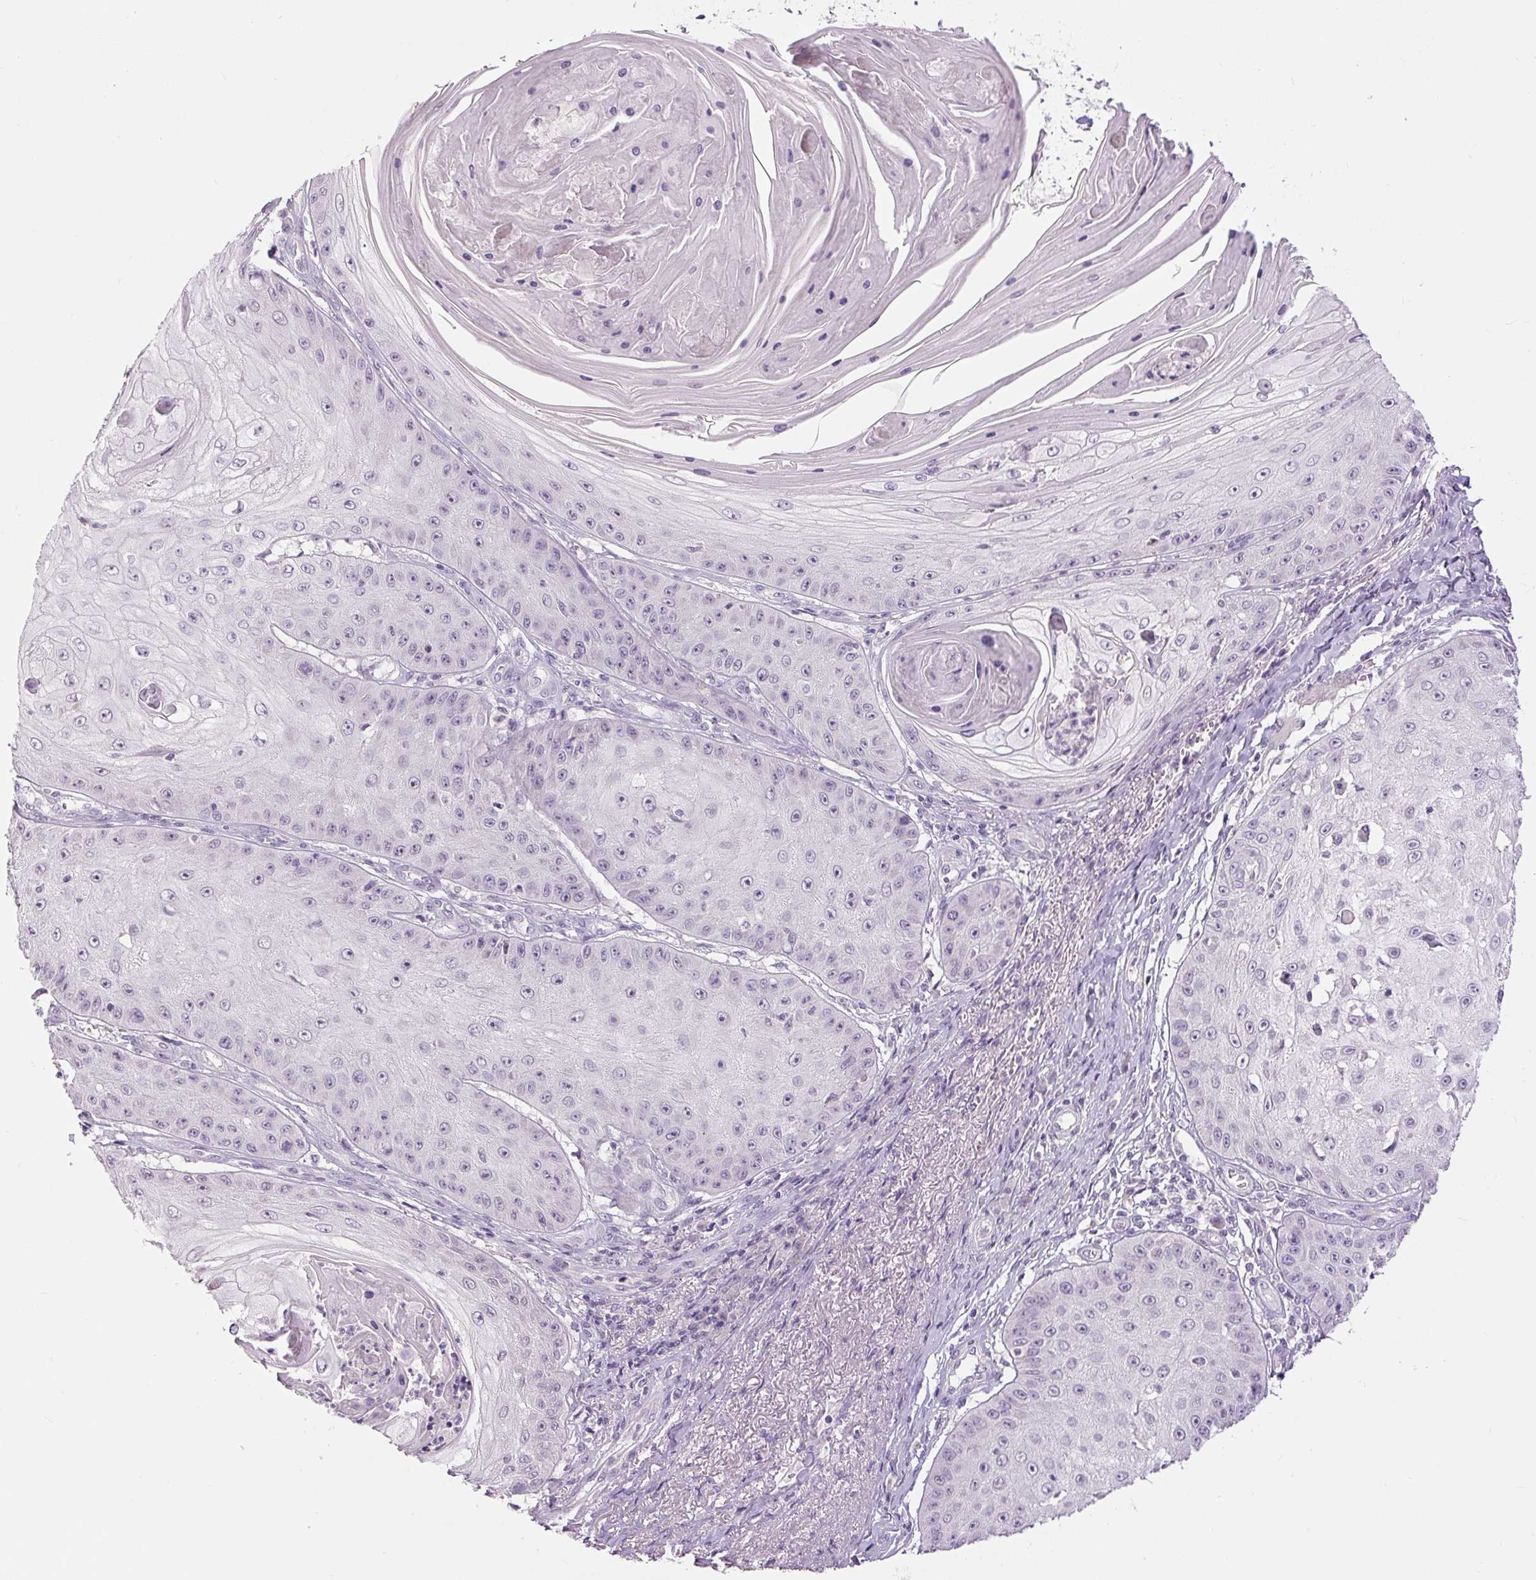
{"staining": {"intensity": "negative", "quantity": "none", "location": "none"}, "tissue": "skin cancer", "cell_type": "Tumor cells", "image_type": "cancer", "snomed": [{"axis": "morphology", "description": "Squamous cell carcinoma, NOS"}, {"axis": "topography", "description": "Skin"}], "caption": "The image demonstrates no staining of tumor cells in skin cancer.", "gene": "FABP7", "patient": {"sex": "male", "age": 70}}